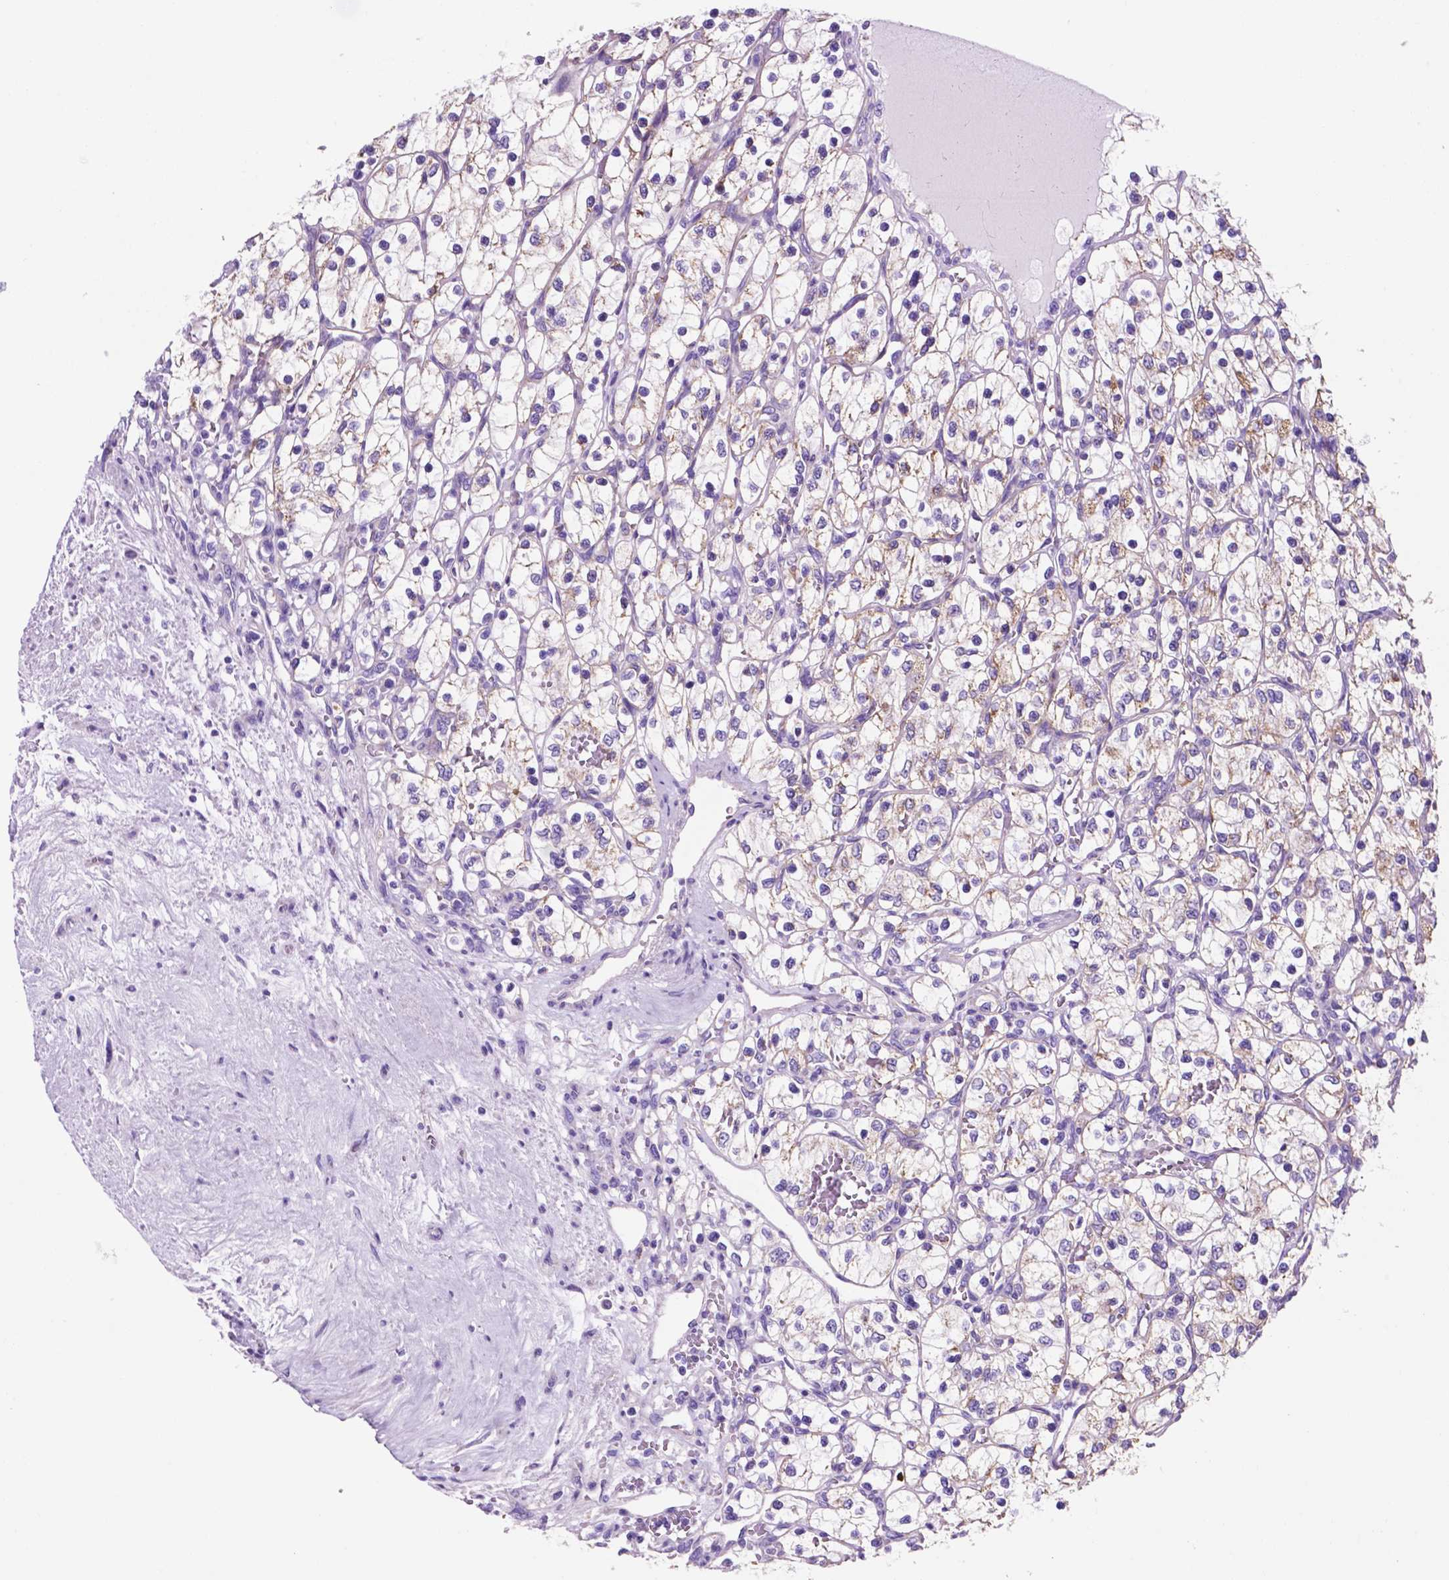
{"staining": {"intensity": "weak", "quantity": "<25%", "location": "cytoplasmic/membranous"}, "tissue": "renal cancer", "cell_type": "Tumor cells", "image_type": "cancer", "snomed": [{"axis": "morphology", "description": "Adenocarcinoma, NOS"}, {"axis": "topography", "description": "Kidney"}], "caption": "The IHC micrograph has no significant expression in tumor cells of renal cancer tissue. The staining is performed using DAB (3,3'-diaminobenzidine) brown chromogen with nuclei counter-stained in using hematoxylin.", "gene": "TMEM121B", "patient": {"sex": "female", "age": 69}}